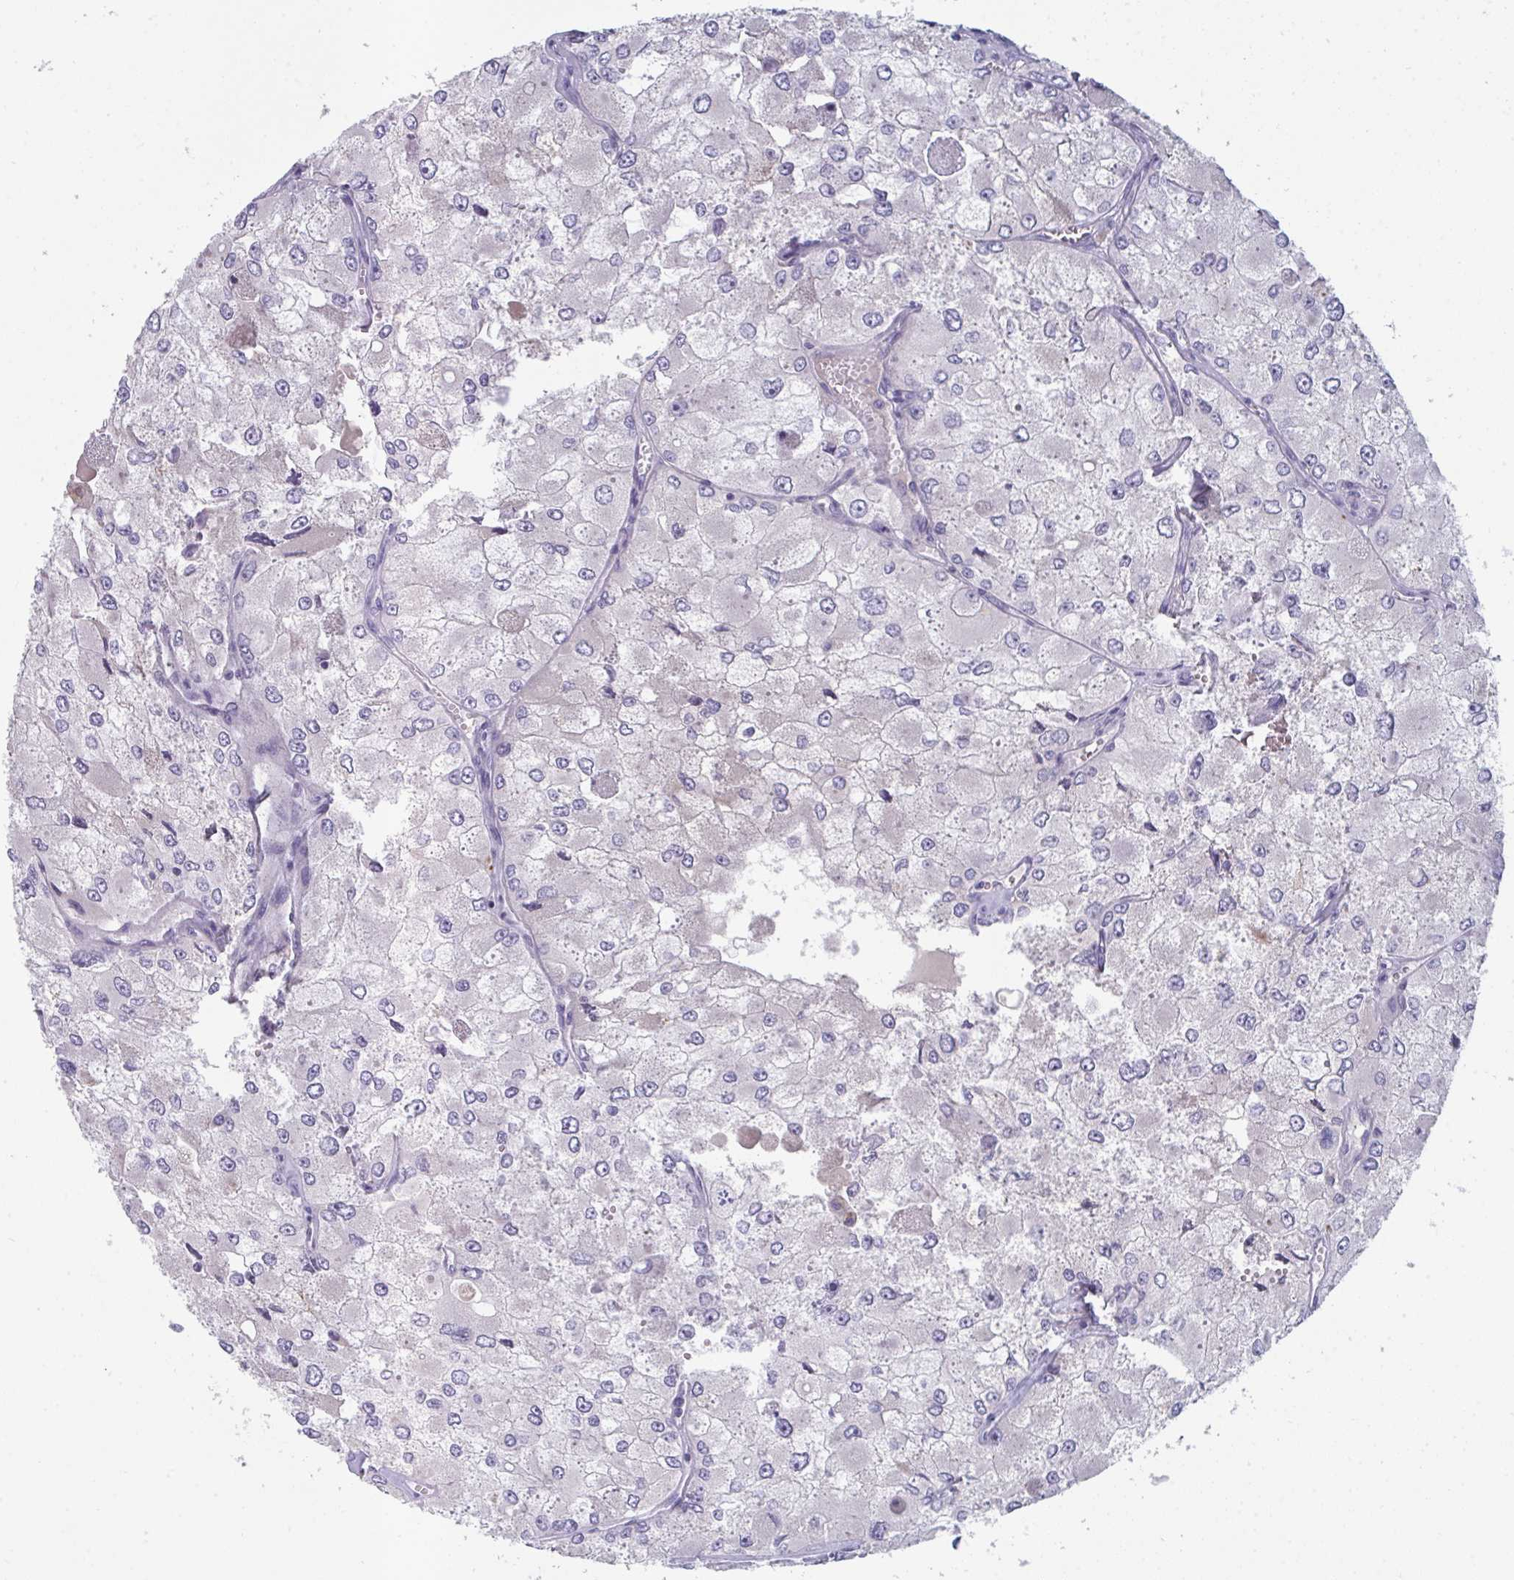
{"staining": {"intensity": "negative", "quantity": "none", "location": "none"}, "tissue": "renal cancer", "cell_type": "Tumor cells", "image_type": "cancer", "snomed": [{"axis": "morphology", "description": "Adenocarcinoma, NOS"}, {"axis": "topography", "description": "Kidney"}], "caption": "The image reveals no significant expression in tumor cells of renal adenocarcinoma.", "gene": "HGFAC", "patient": {"sex": "female", "age": 70}}